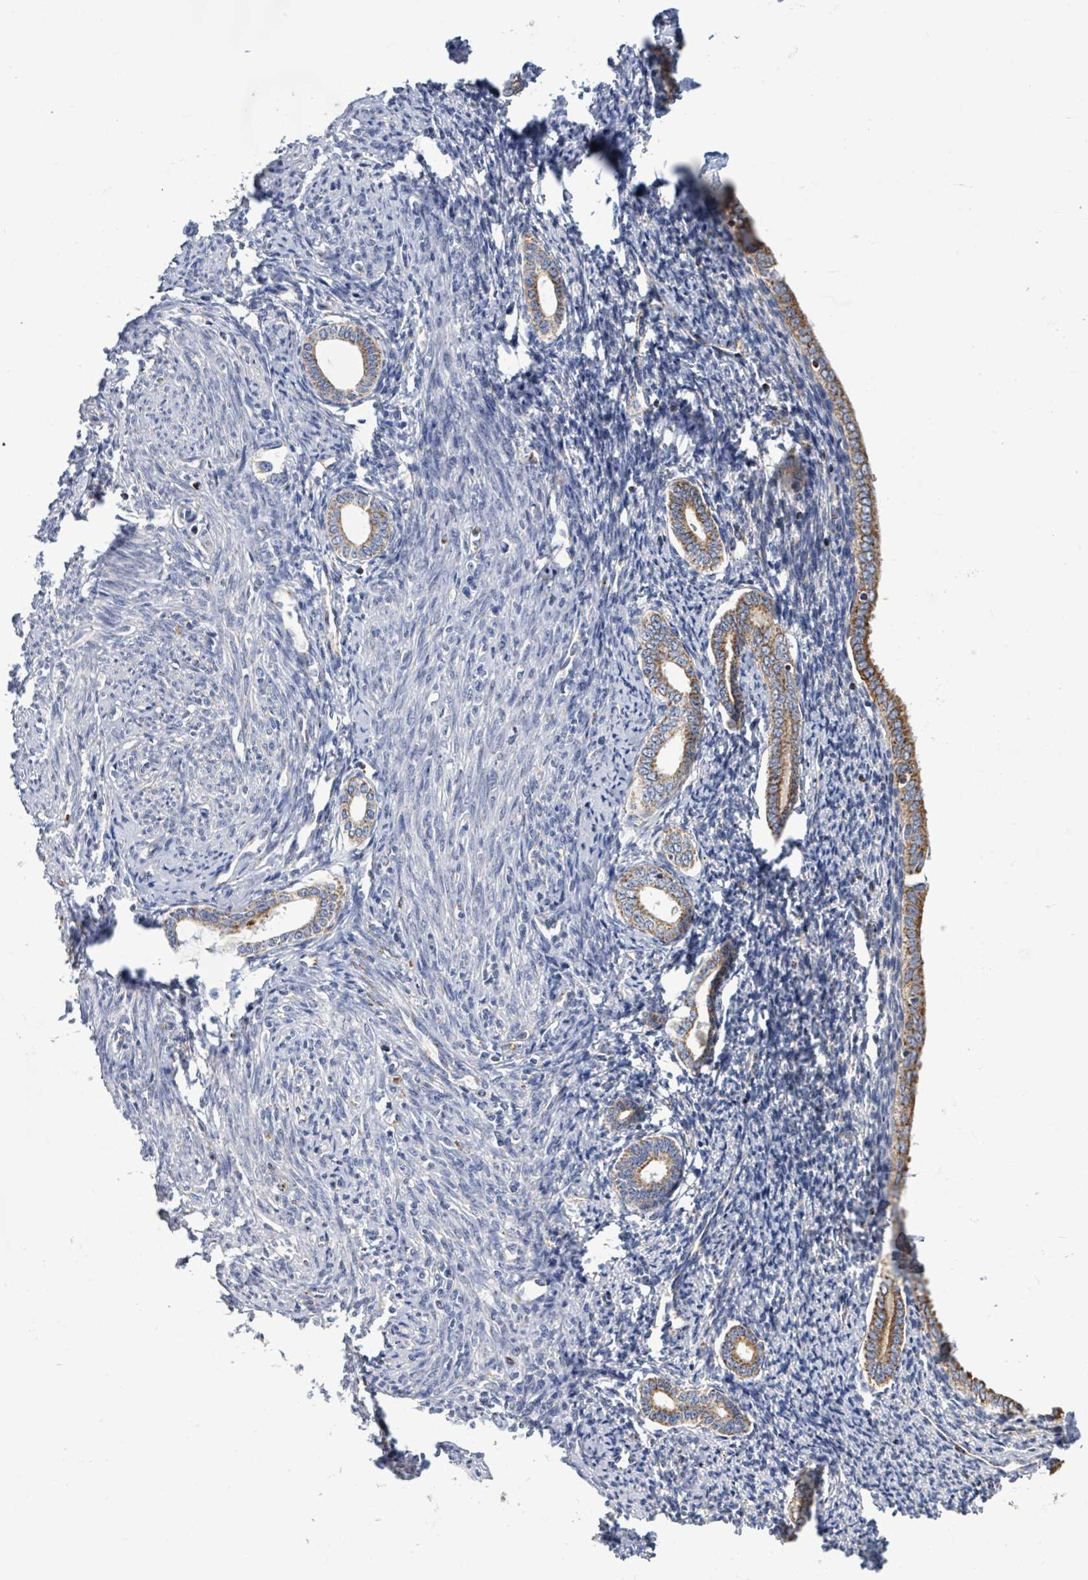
{"staining": {"intensity": "negative", "quantity": "none", "location": "none"}, "tissue": "endometrium", "cell_type": "Cells in endometrial stroma", "image_type": "normal", "snomed": [{"axis": "morphology", "description": "Normal tissue, NOS"}, {"axis": "topography", "description": "Endometrium"}], "caption": "Protein analysis of unremarkable endometrium reveals no significant positivity in cells in endometrial stroma.", "gene": "SUCLG2", "patient": {"sex": "female", "age": 63}}